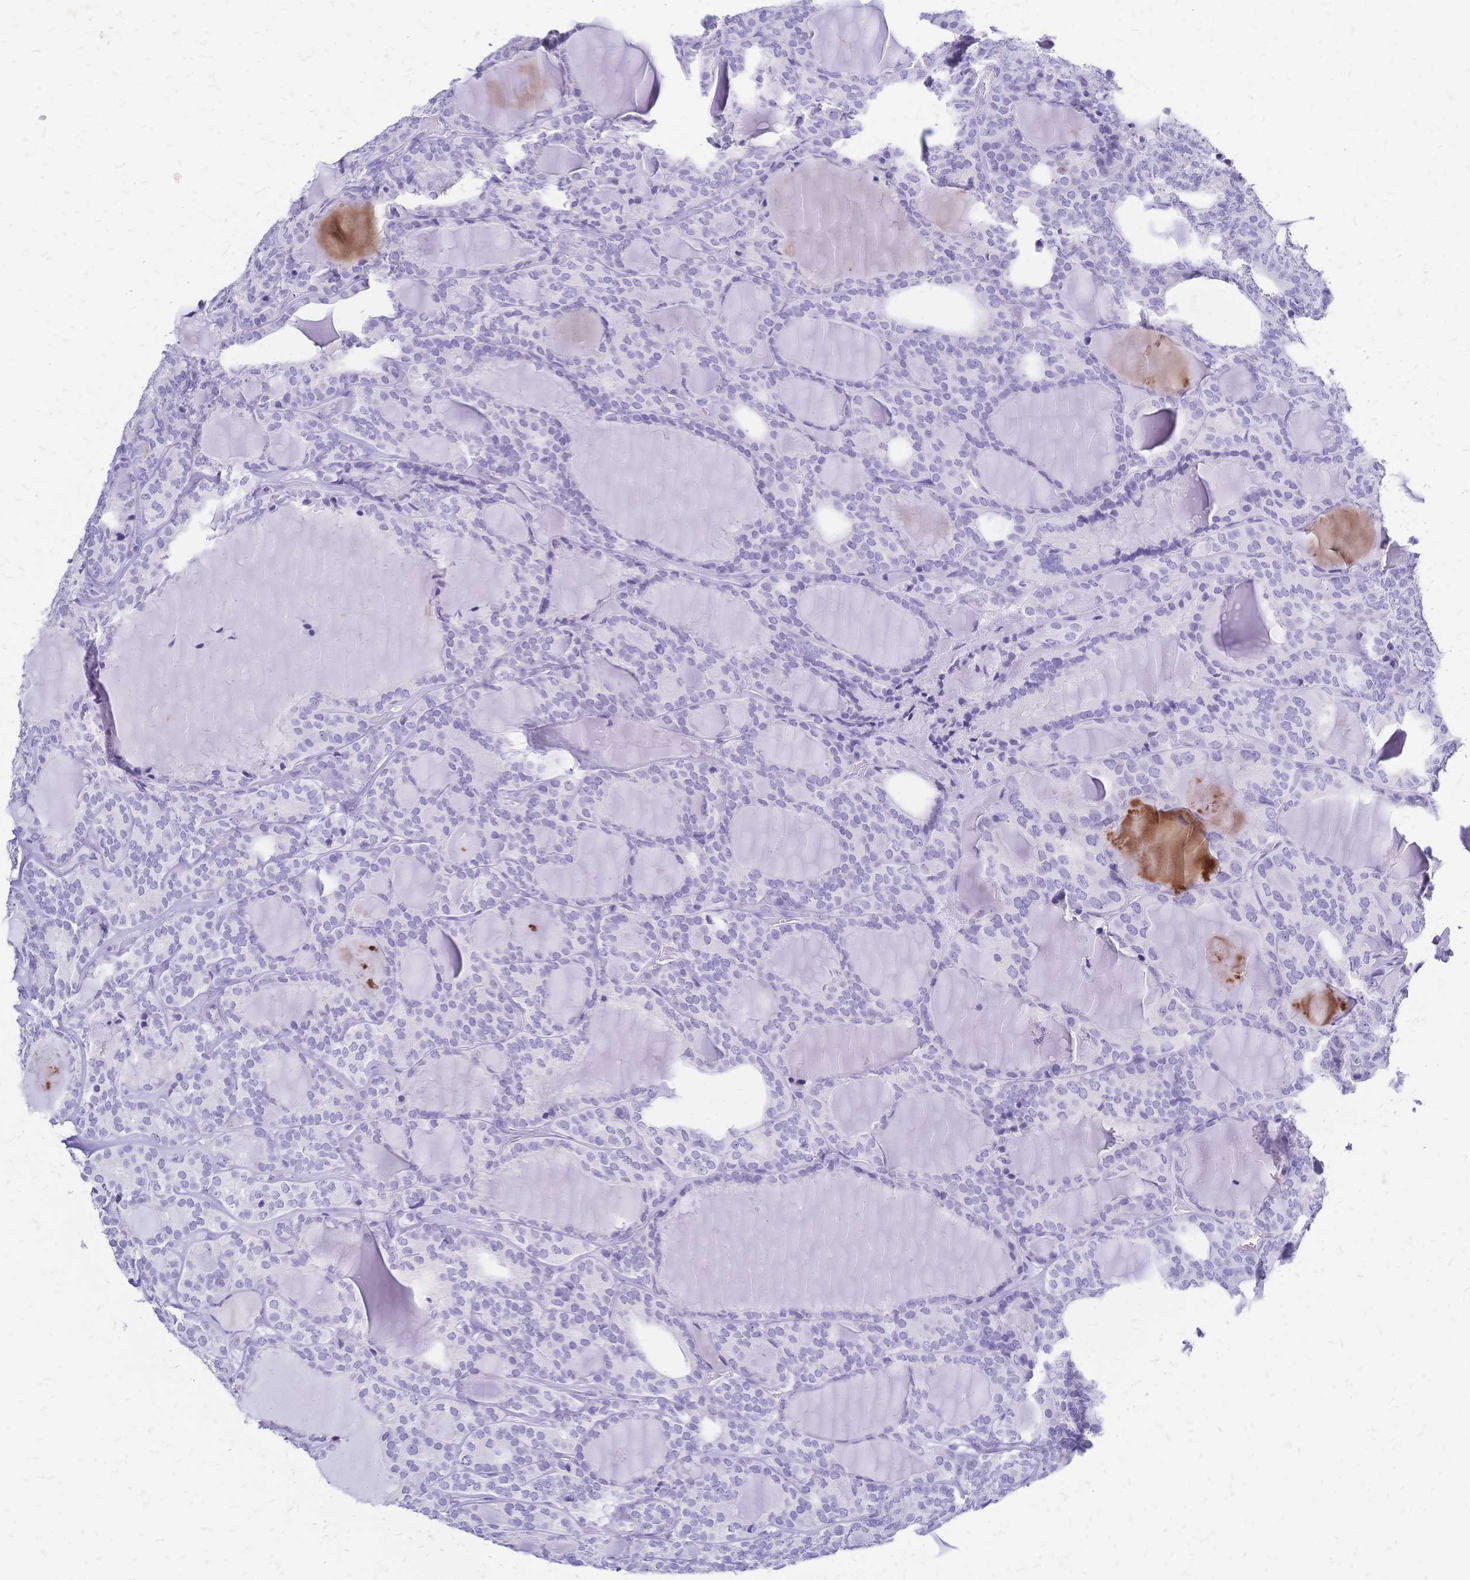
{"staining": {"intensity": "negative", "quantity": "none", "location": "none"}, "tissue": "thyroid cancer", "cell_type": "Tumor cells", "image_type": "cancer", "snomed": [{"axis": "morphology", "description": "Follicular adenoma carcinoma, NOS"}, {"axis": "topography", "description": "Thyroid gland"}], "caption": "IHC histopathology image of follicular adenoma carcinoma (thyroid) stained for a protein (brown), which reveals no staining in tumor cells. The staining is performed using DAB (3,3'-diaminobenzidine) brown chromogen with nuclei counter-stained in using hematoxylin.", "gene": "FA2H", "patient": {"sex": "male", "age": 74}}